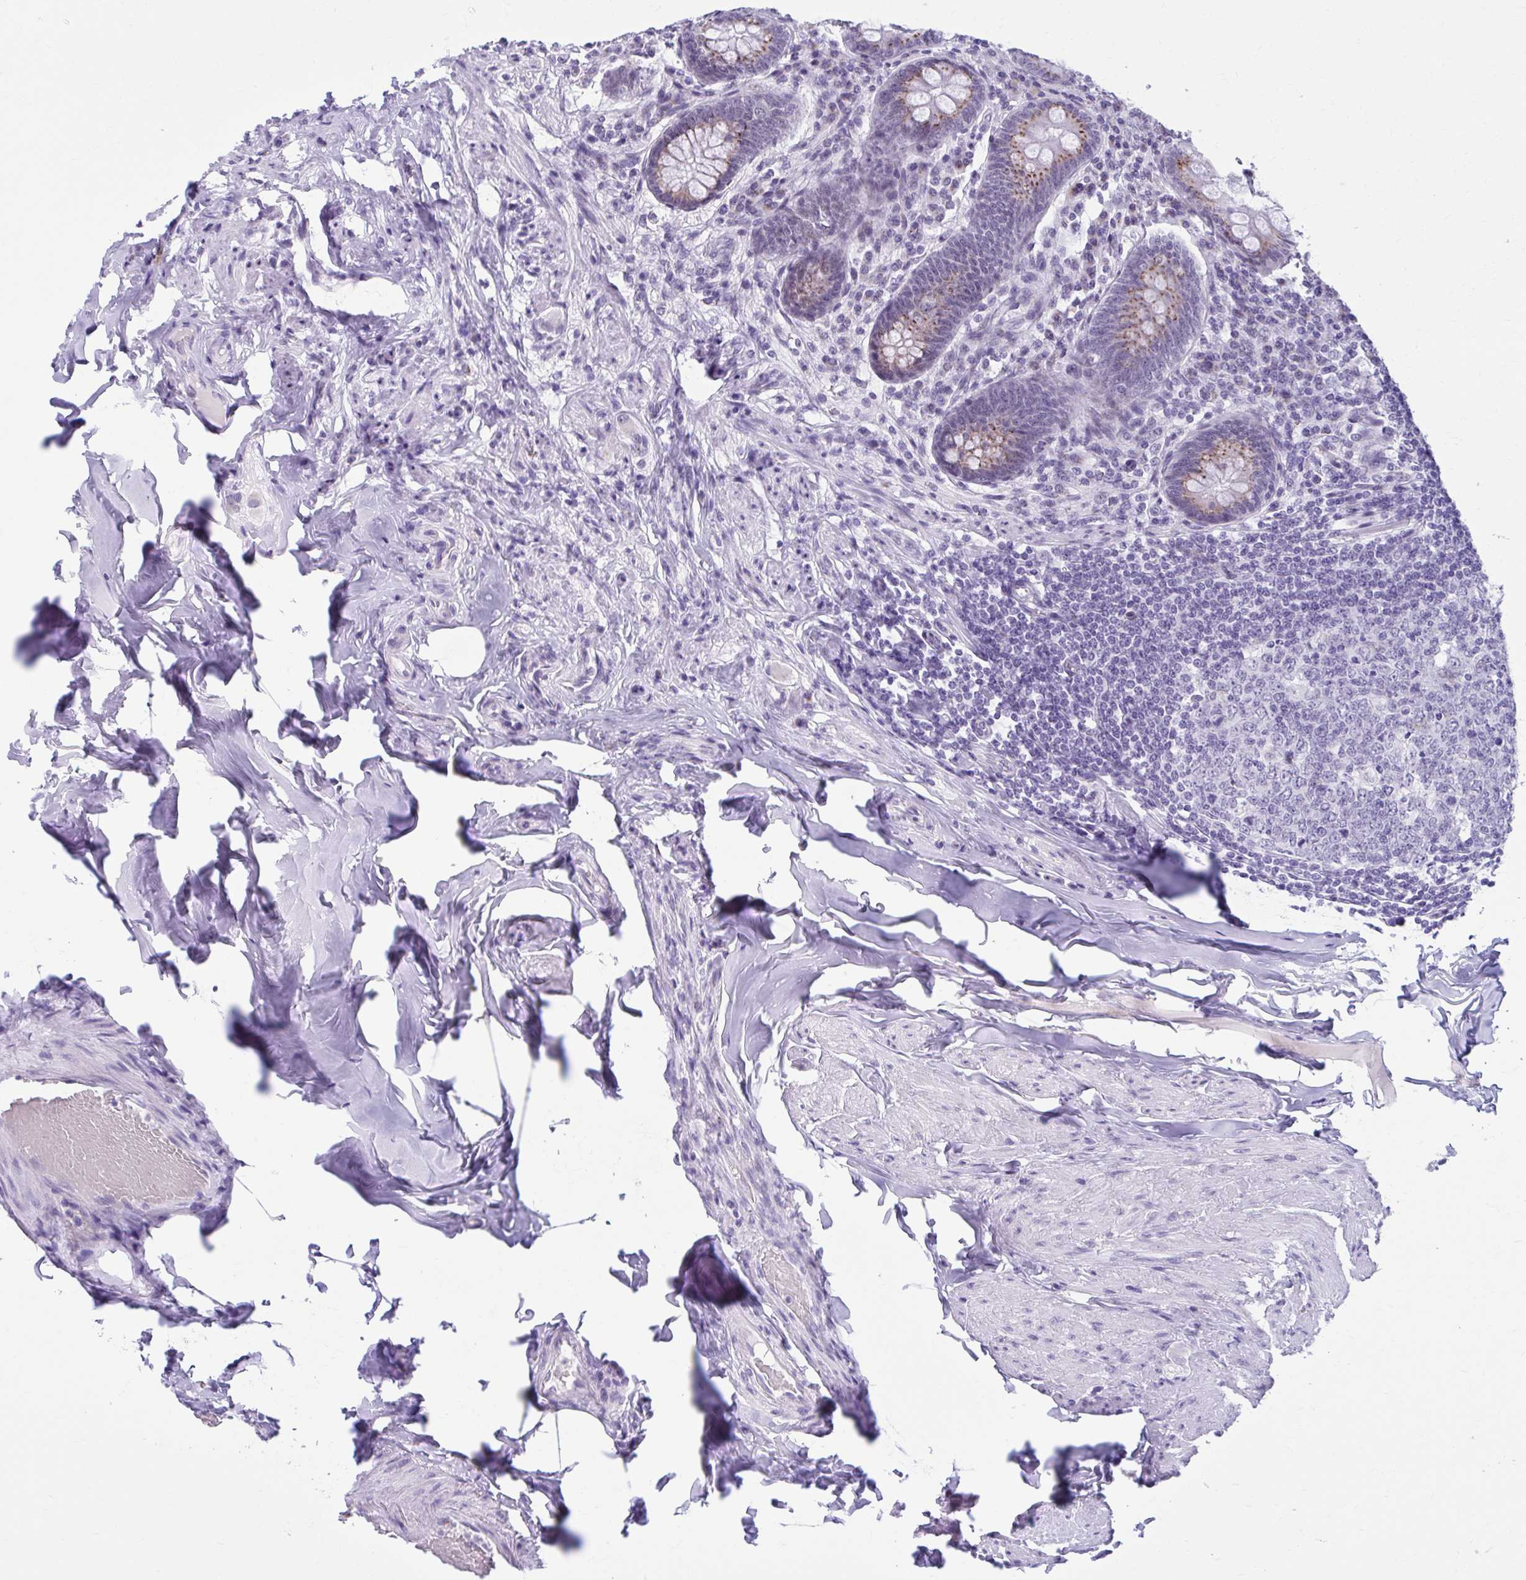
{"staining": {"intensity": "strong", "quantity": ">75%", "location": "cytoplasmic/membranous"}, "tissue": "appendix", "cell_type": "Glandular cells", "image_type": "normal", "snomed": [{"axis": "morphology", "description": "Normal tissue, NOS"}, {"axis": "topography", "description": "Appendix"}], "caption": "This is a histology image of immunohistochemistry (IHC) staining of benign appendix, which shows strong expression in the cytoplasmic/membranous of glandular cells.", "gene": "ZNF682", "patient": {"sex": "male", "age": 71}}